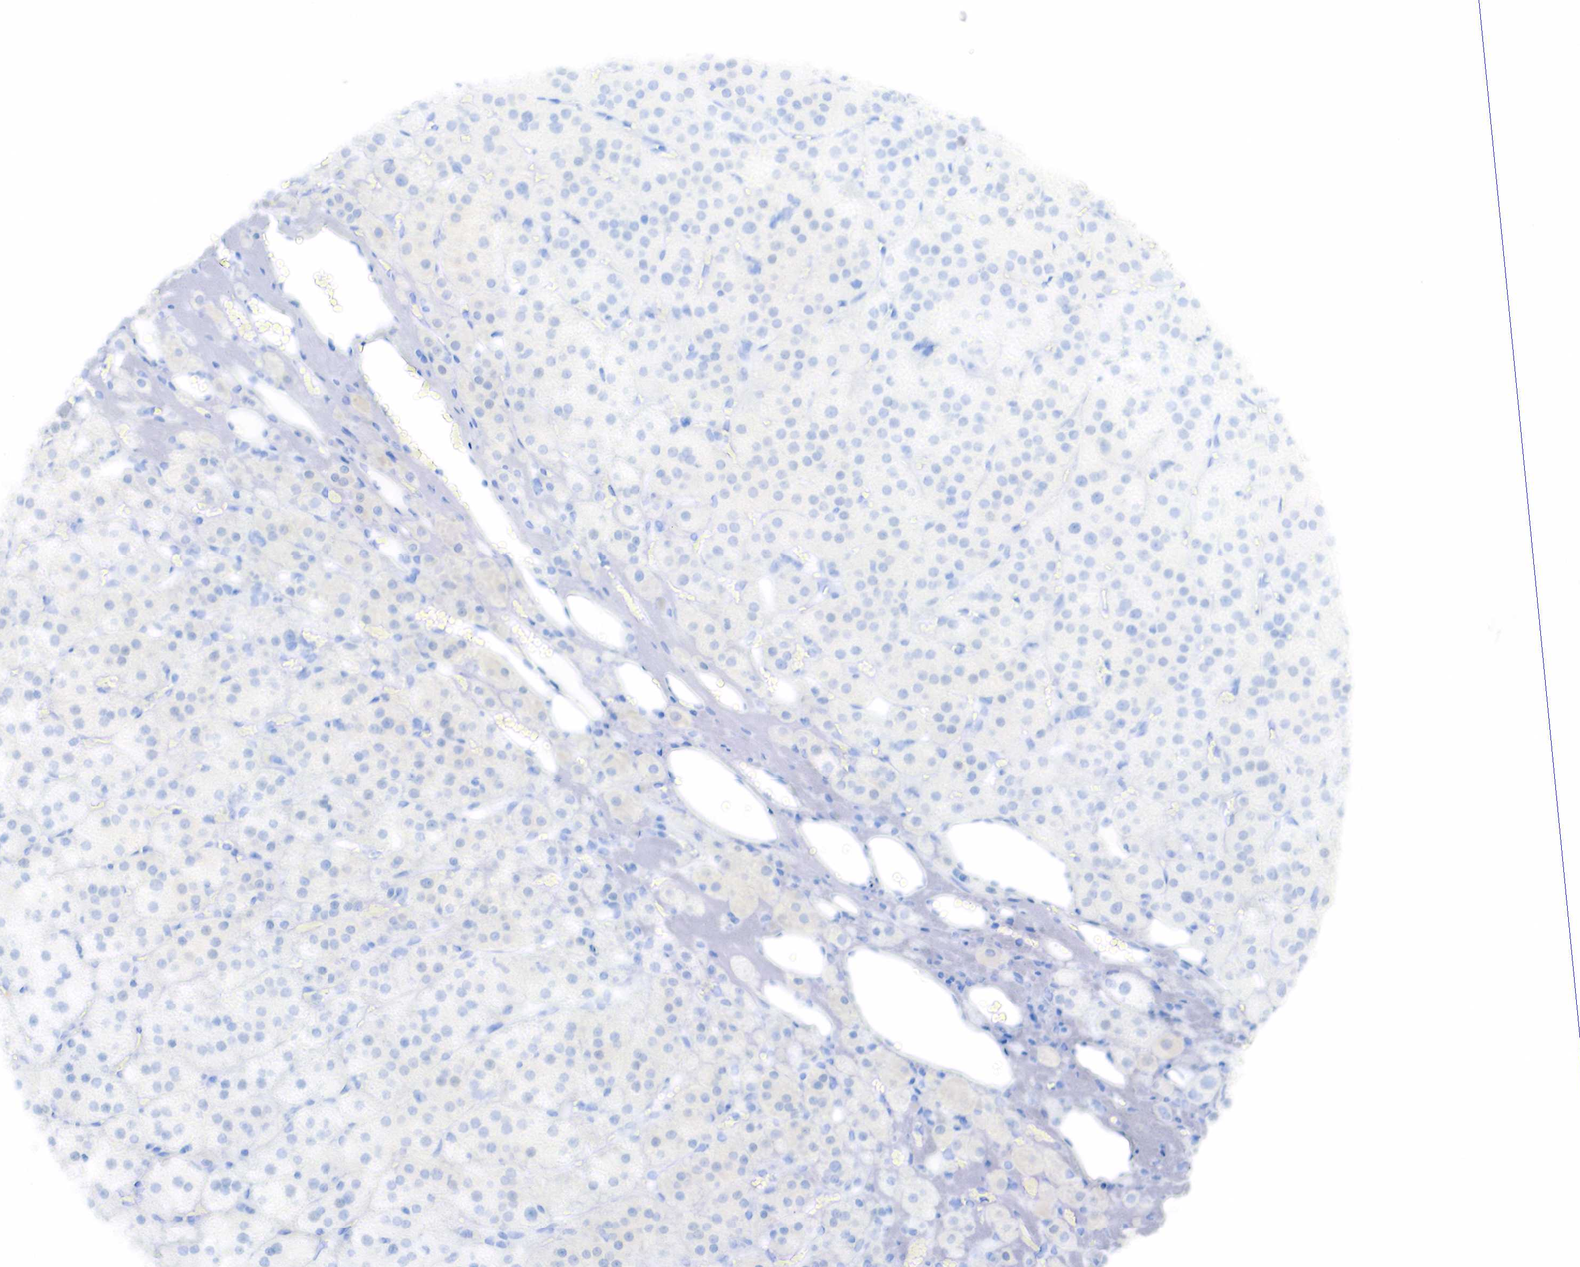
{"staining": {"intensity": "negative", "quantity": "none", "location": "none"}, "tissue": "adrenal gland", "cell_type": "Glandular cells", "image_type": "normal", "snomed": [{"axis": "morphology", "description": "Normal tissue, NOS"}, {"axis": "topography", "description": "Adrenal gland"}], "caption": "Glandular cells are negative for protein expression in unremarkable human adrenal gland. The staining is performed using DAB brown chromogen with nuclei counter-stained in using hematoxylin.", "gene": "KRT19", "patient": {"sex": "male", "age": 57}}